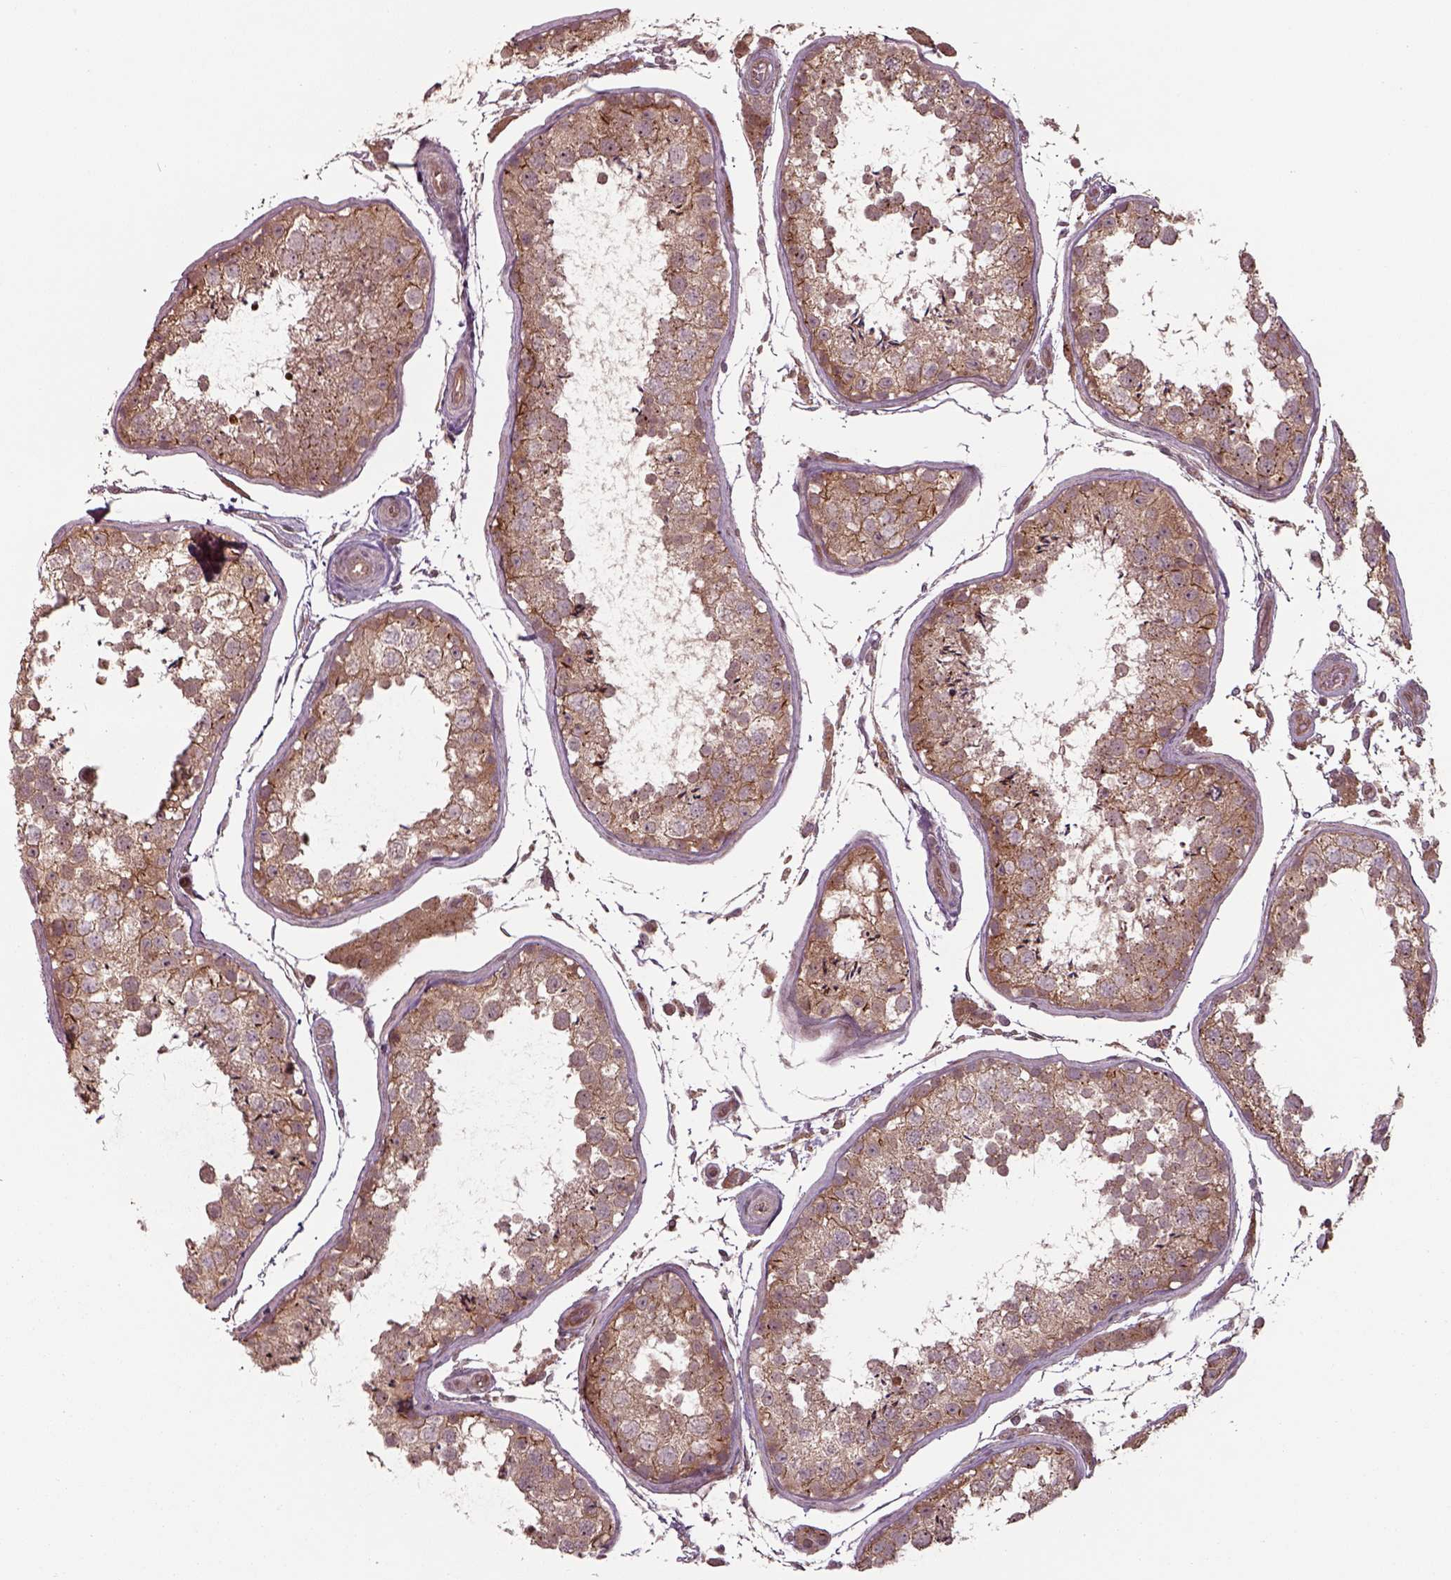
{"staining": {"intensity": "moderate", "quantity": ">75%", "location": "cytoplasmic/membranous"}, "tissue": "testis", "cell_type": "Cells in seminiferous ducts", "image_type": "normal", "snomed": [{"axis": "morphology", "description": "Normal tissue, NOS"}, {"axis": "topography", "description": "Testis"}], "caption": "Immunohistochemistry (IHC) (DAB) staining of unremarkable human testis reveals moderate cytoplasmic/membranous protein expression in about >75% of cells in seminiferous ducts. The staining was performed using DAB (3,3'-diaminobenzidine), with brown indicating positive protein expression. Nuclei are stained blue with hematoxylin.", "gene": "CHMP3", "patient": {"sex": "male", "age": 29}}